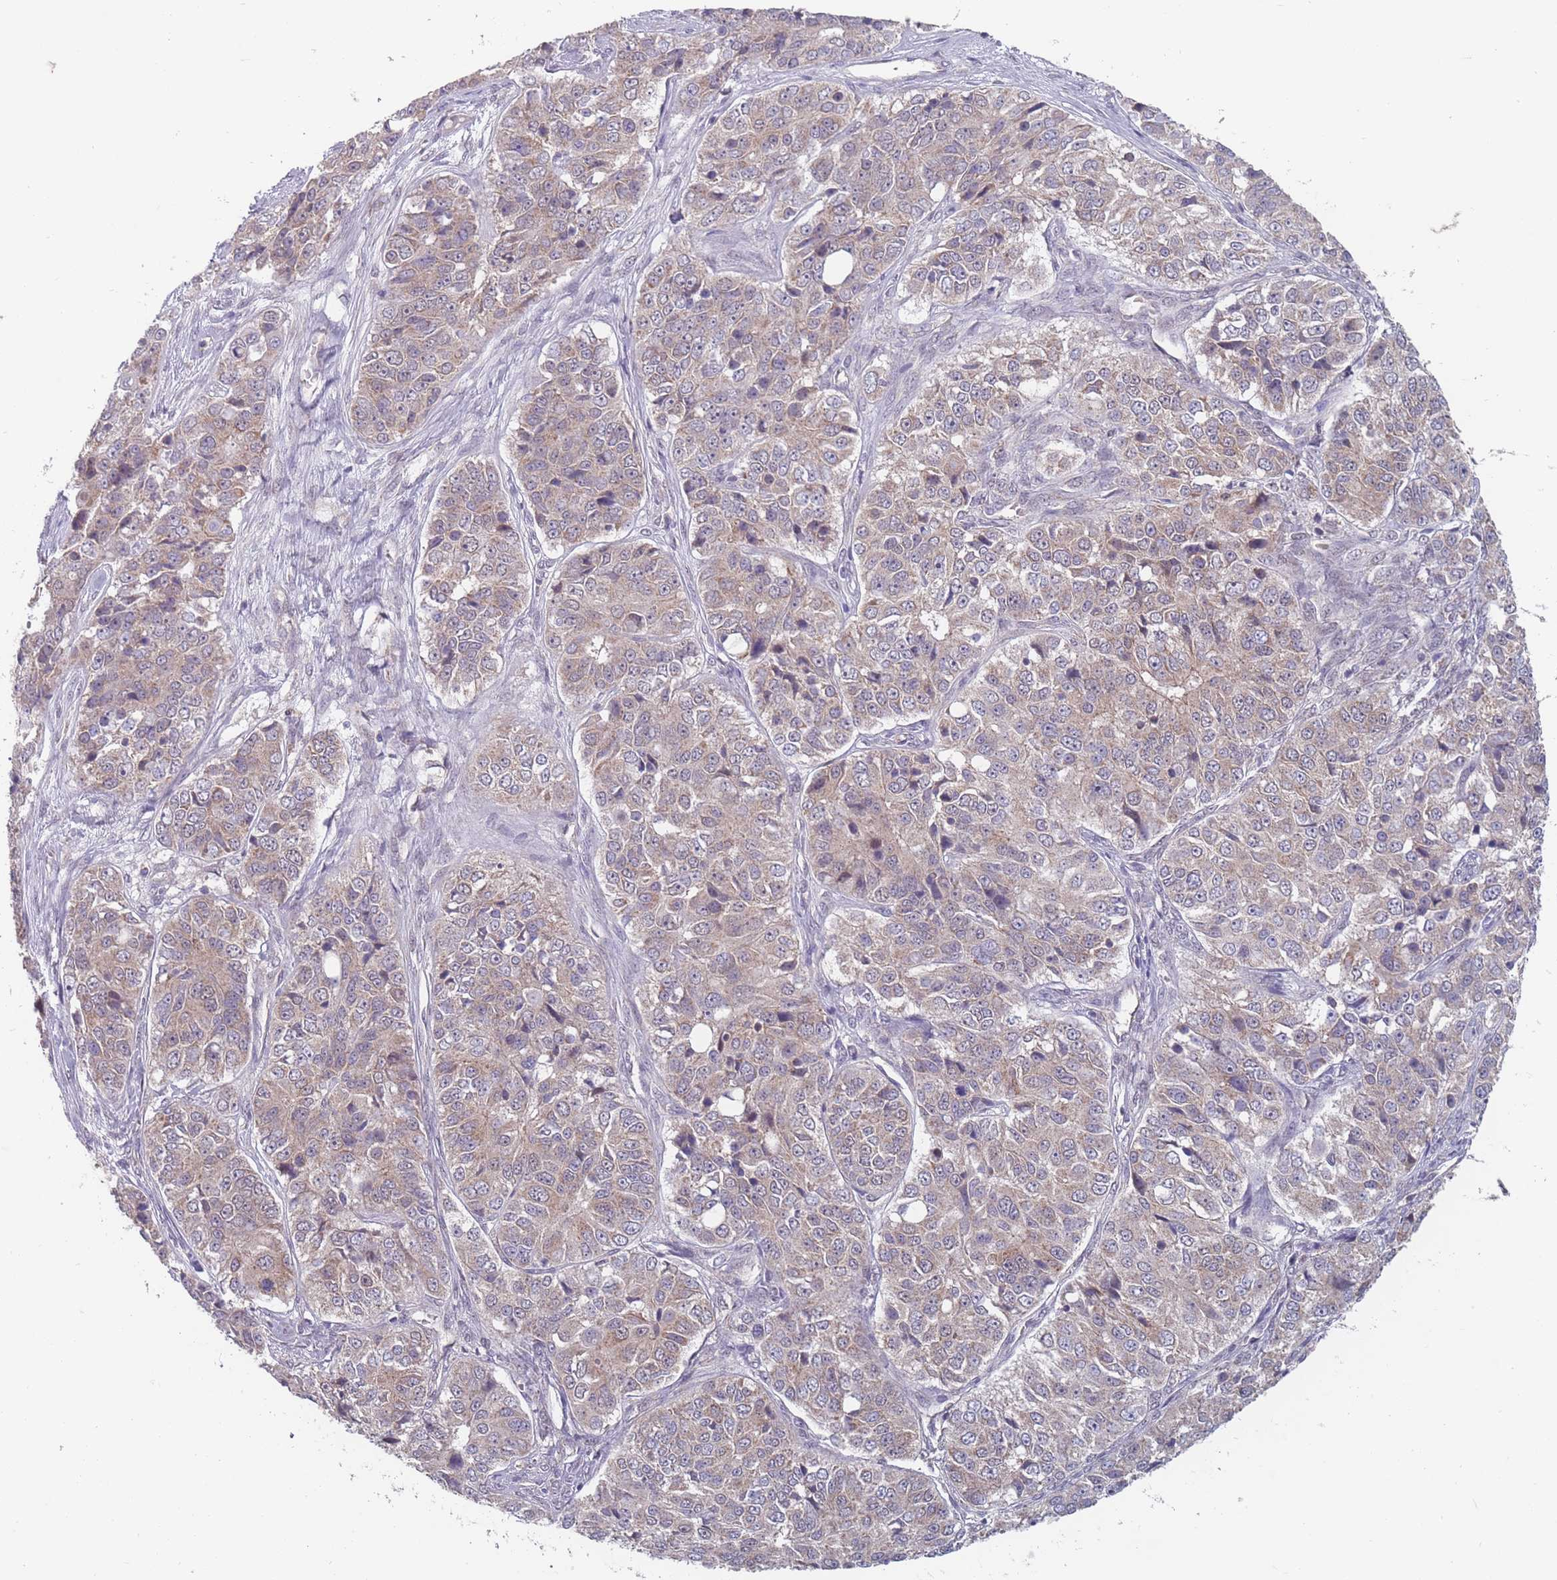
{"staining": {"intensity": "weak", "quantity": "25%-75%", "location": "cytoplasmic/membranous"}, "tissue": "ovarian cancer", "cell_type": "Tumor cells", "image_type": "cancer", "snomed": [{"axis": "morphology", "description": "Carcinoma, endometroid"}, {"axis": "topography", "description": "Ovary"}], "caption": "Protein staining shows weak cytoplasmic/membranous expression in about 25%-75% of tumor cells in ovarian cancer.", "gene": "PEX7", "patient": {"sex": "female", "age": 51}}